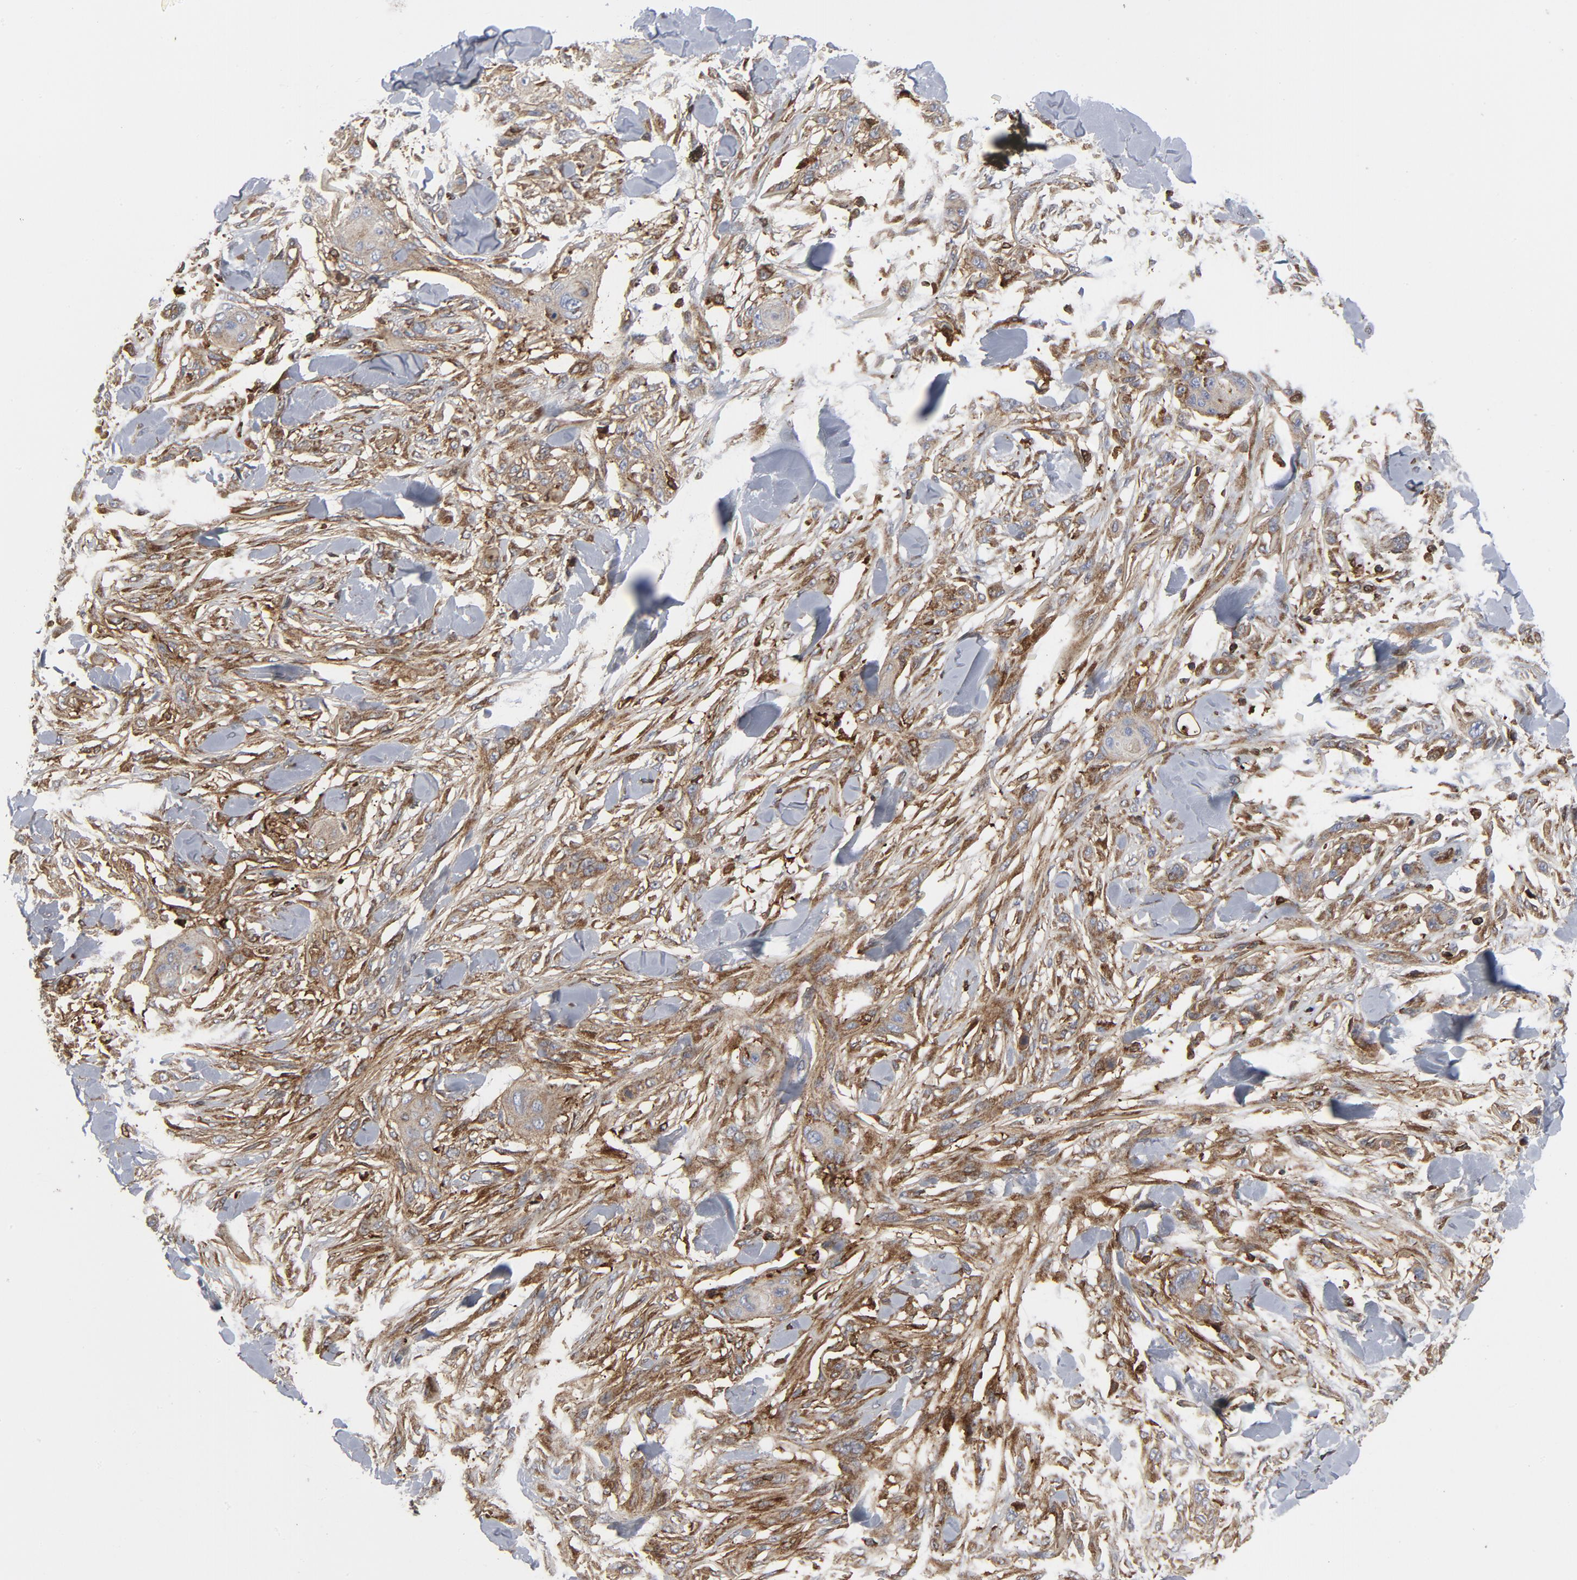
{"staining": {"intensity": "moderate", "quantity": ">75%", "location": "cytoplasmic/membranous"}, "tissue": "skin cancer", "cell_type": "Tumor cells", "image_type": "cancer", "snomed": [{"axis": "morphology", "description": "Normal tissue, NOS"}, {"axis": "morphology", "description": "Squamous cell carcinoma, NOS"}, {"axis": "topography", "description": "Skin"}], "caption": "IHC (DAB (3,3'-diaminobenzidine)) staining of human skin cancer (squamous cell carcinoma) demonstrates moderate cytoplasmic/membranous protein expression in about >75% of tumor cells.", "gene": "YES1", "patient": {"sex": "female", "age": 59}}